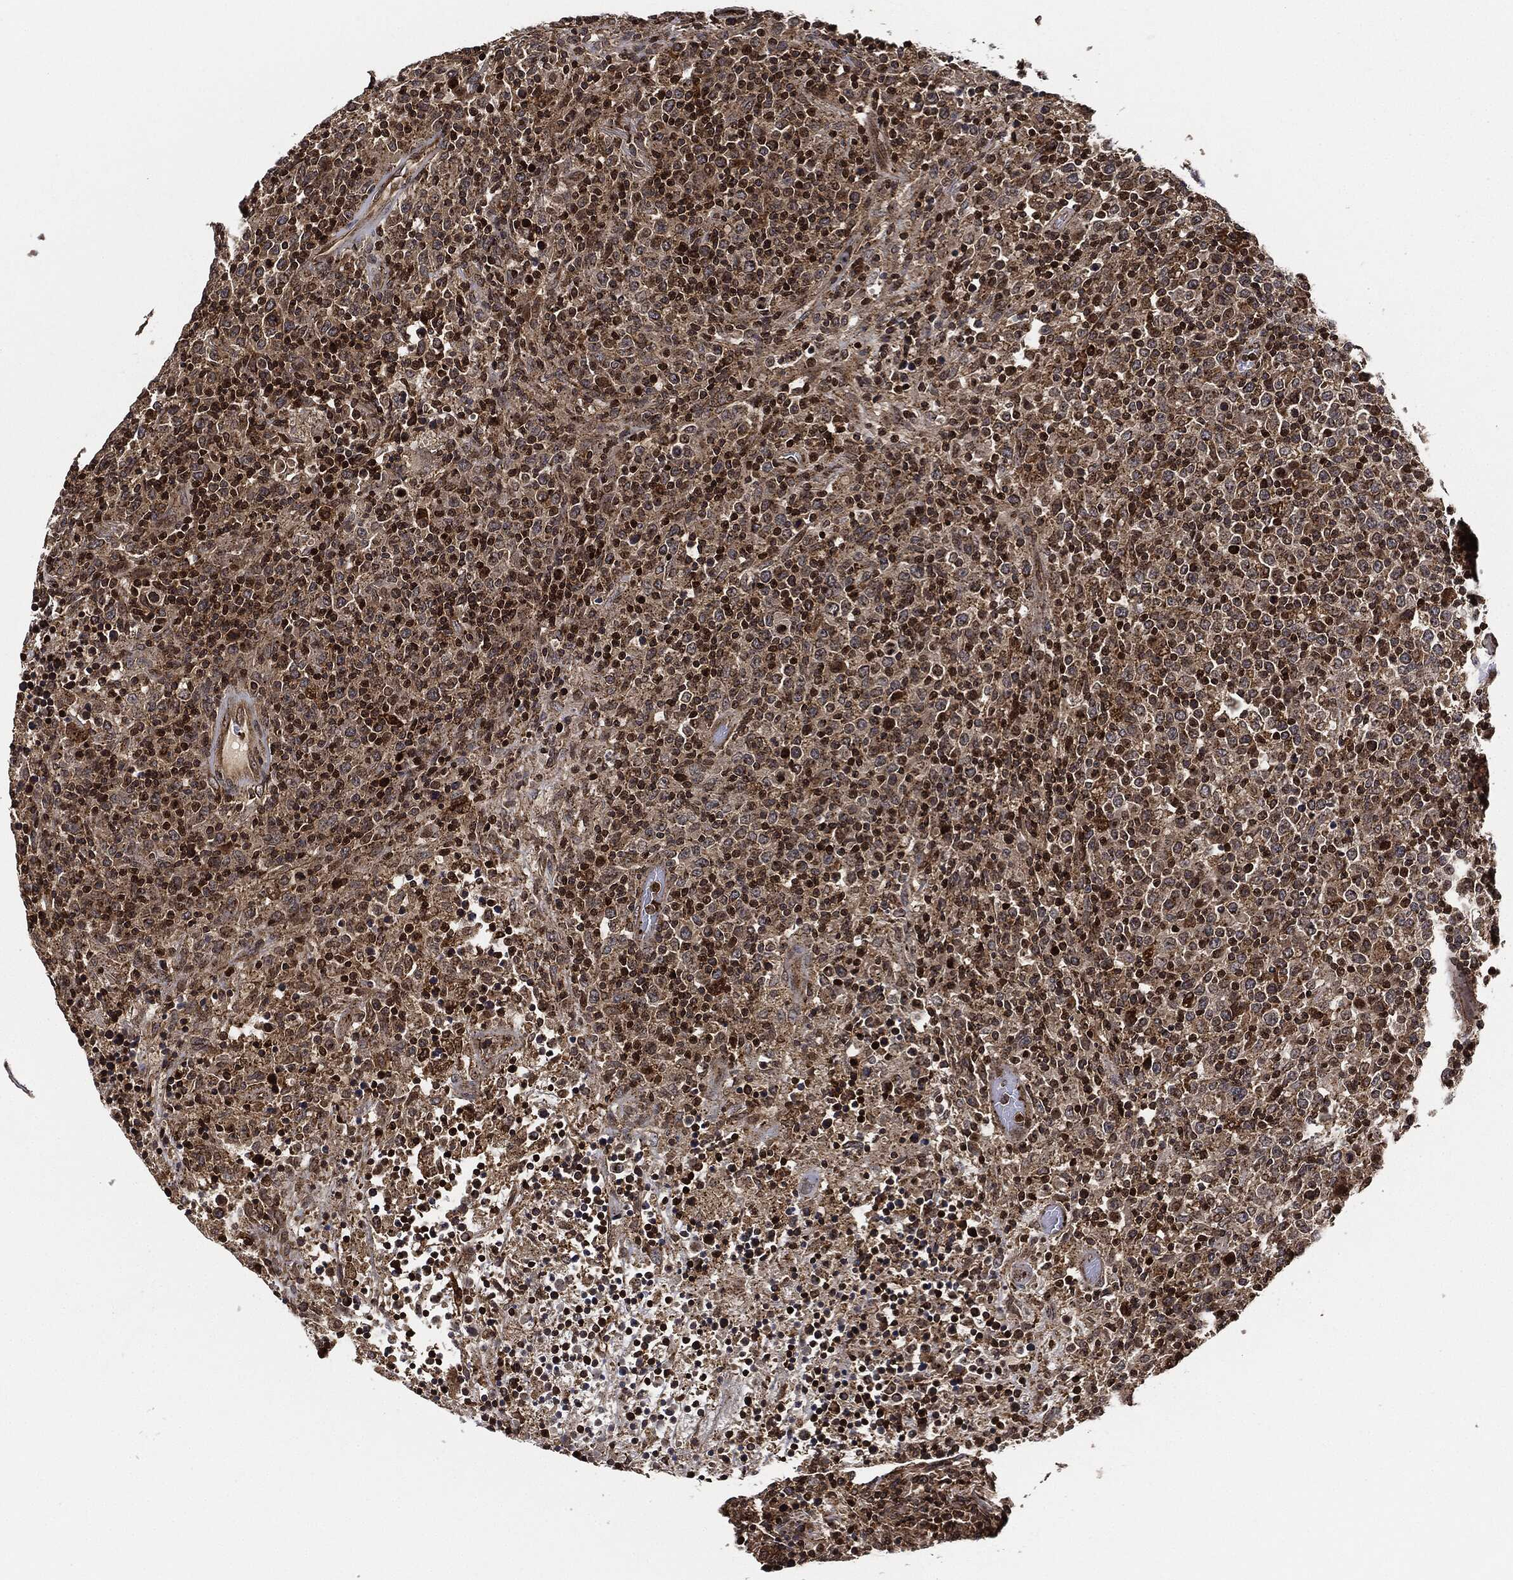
{"staining": {"intensity": "strong", "quantity": "25%-75%", "location": "nuclear"}, "tissue": "lymphoma", "cell_type": "Tumor cells", "image_type": "cancer", "snomed": [{"axis": "morphology", "description": "Malignant lymphoma, non-Hodgkin's type, High grade"}, {"axis": "topography", "description": "Lung"}], "caption": "DAB immunohistochemical staining of human high-grade malignant lymphoma, non-Hodgkin's type shows strong nuclear protein staining in about 25%-75% of tumor cells.", "gene": "MAP3K3", "patient": {"sex": "male", "age": 79}}